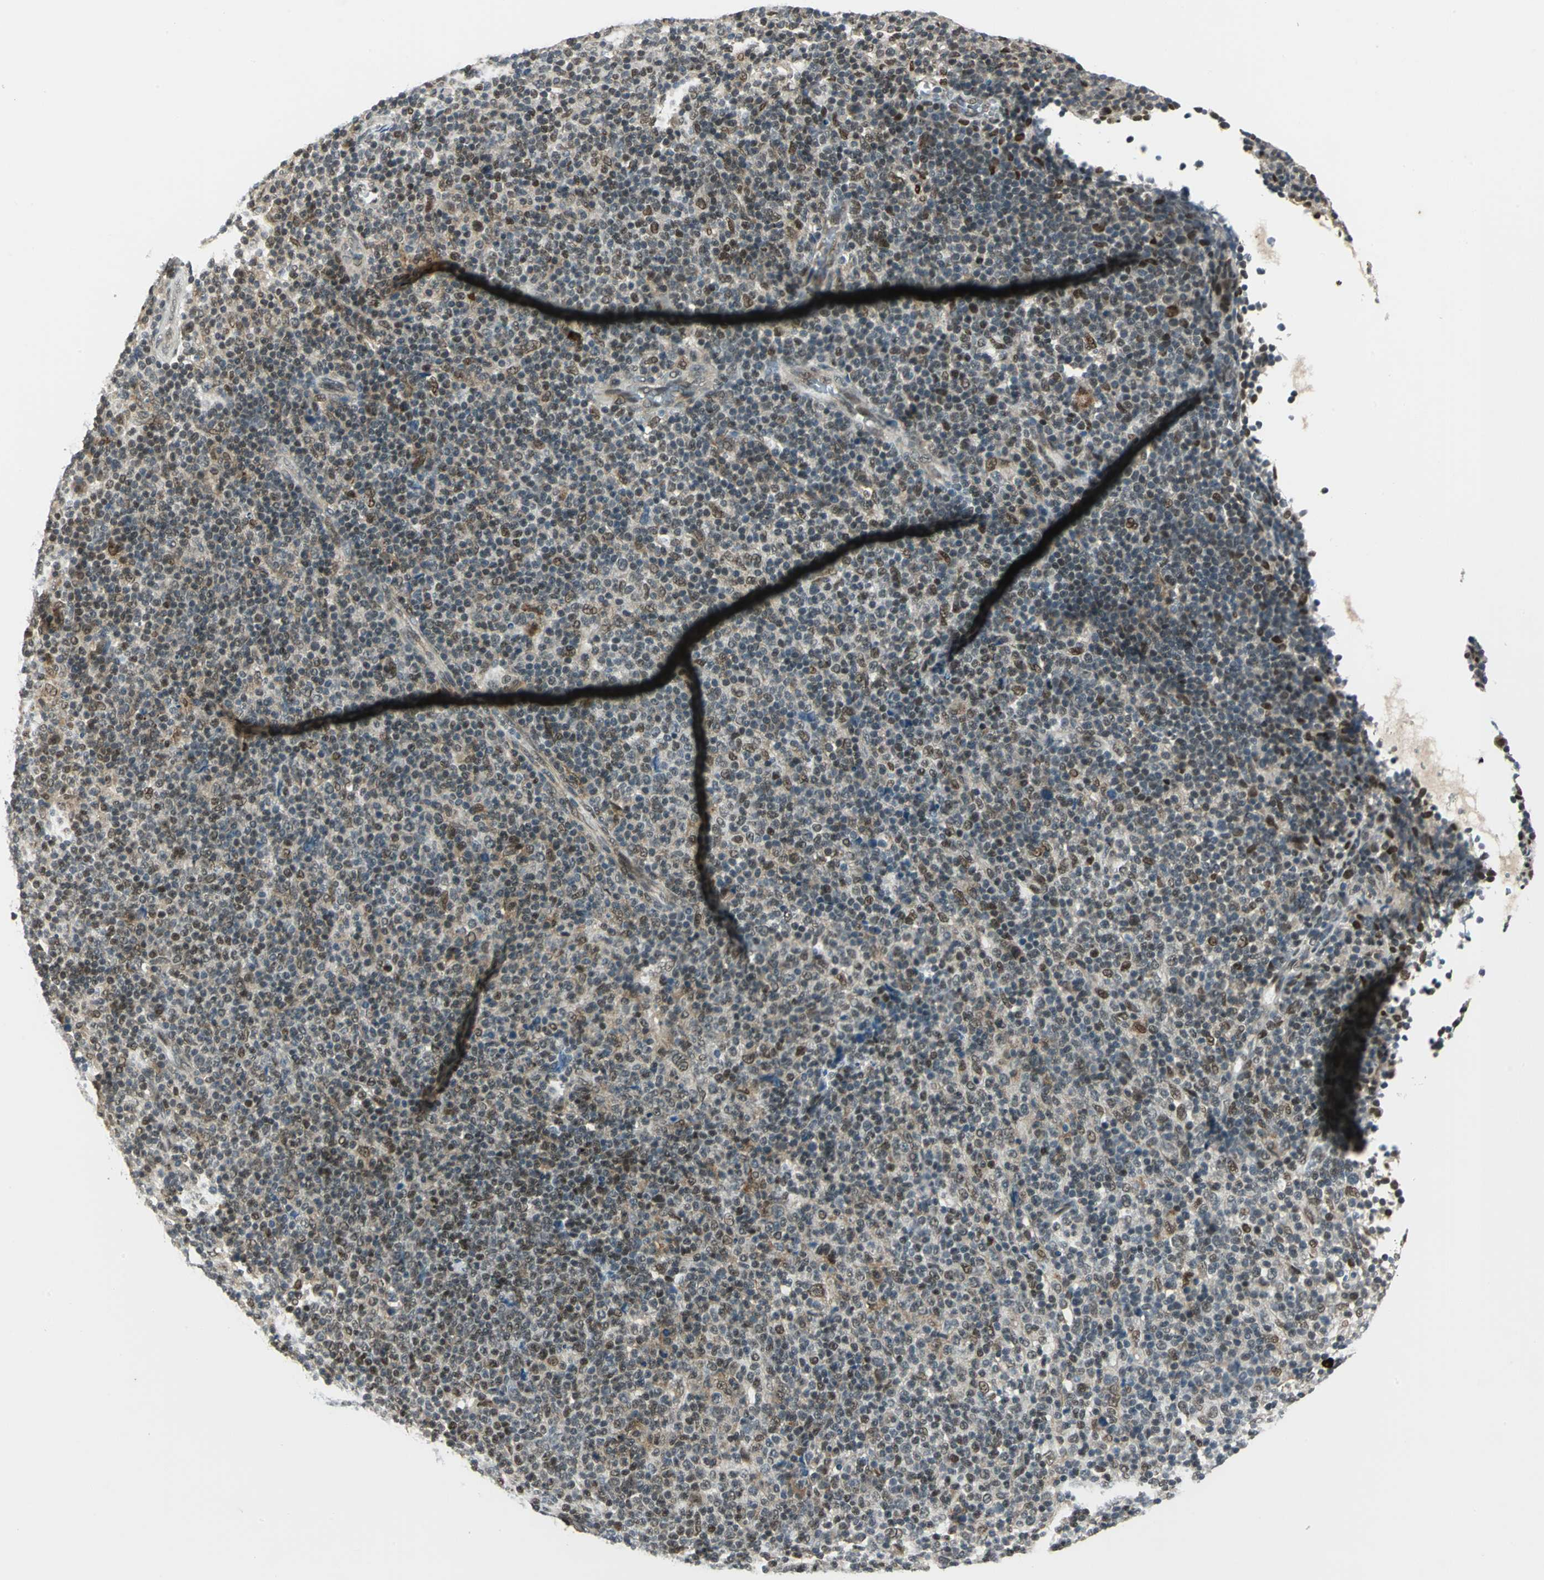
{"staining": {"intensity": "moderate", "quantity": "25%-75%", "location": "nuclear"}, "tissue": "lymphoma", "cell_type": "Tumor cells", "image_type": "cancer", "snomed": [{"axis": "morphology", "description": "Malignant lymphoma, non-Hodgkin's type, Low grade"}, {"axis": "topography", "description": "Lymph node"}], "caption": "Moderate nuclear positivity is seen in about 25%-75% of tumor cells in lymphoma.", "gene": "RAD17", "patient": {"sex": "male", "age": 70}}